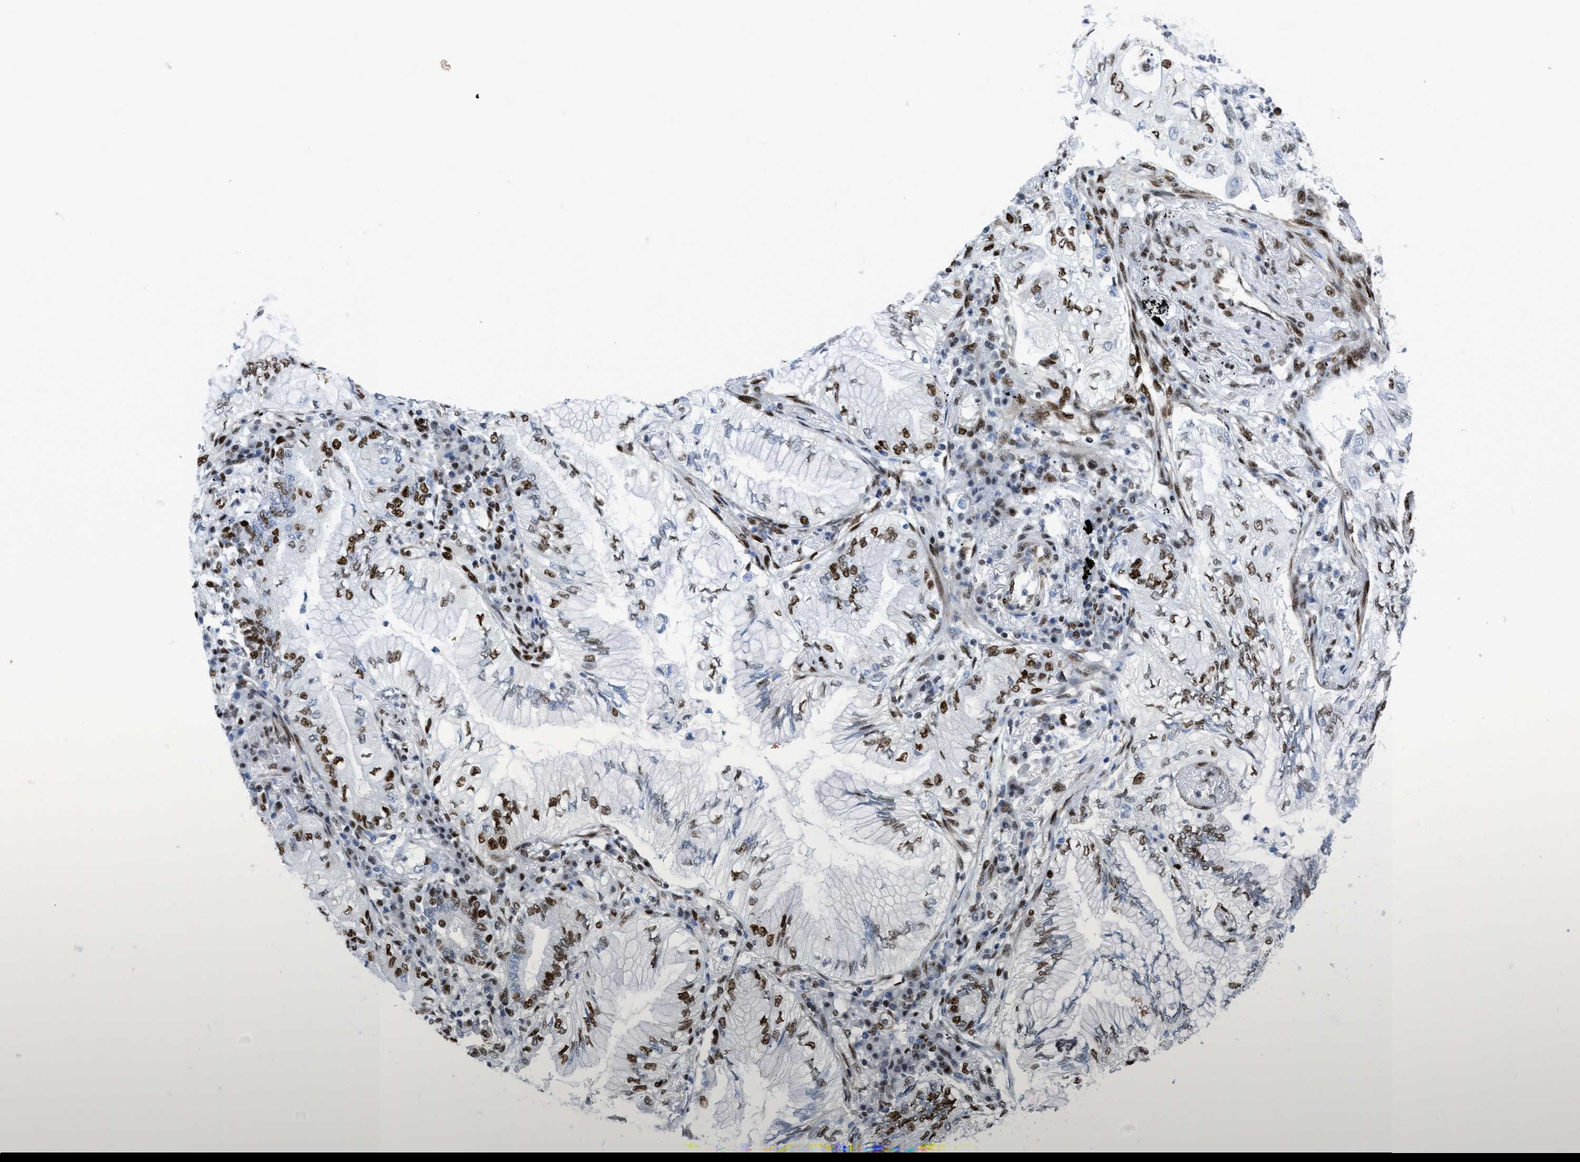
{"staining": {"intensity": "moderate", "quantity": "25%-75%", "location": "nuclear"}, "tissue": "lung cancer", "cell_type": "Tumor cells", "image_type": "cancer", "snomed": [{"axis": "morphology", "description": "Normal tissue, NOS"}, {"axis": "morphology", "description": "Adenocarcinoma, NOS"}, {"axis": "topography", "description": "Bronchus"}, {"axis": "topography", "description": "Lung"}], "caption": "Immunohistochemistry (IHC) of human lung cancer (adenocarcinoma) reveals medium levels of moderate nuclear staining in about 25%-75% of tumor cells. The staining is performed using DAB (3,3'-diaminobenzidine) brown chromogen to label protein expression. The nuclei are counter-stained blue using hematoxylin.", "gene": "ZNF207", "patient": {"sex": "female", "age": 70}}